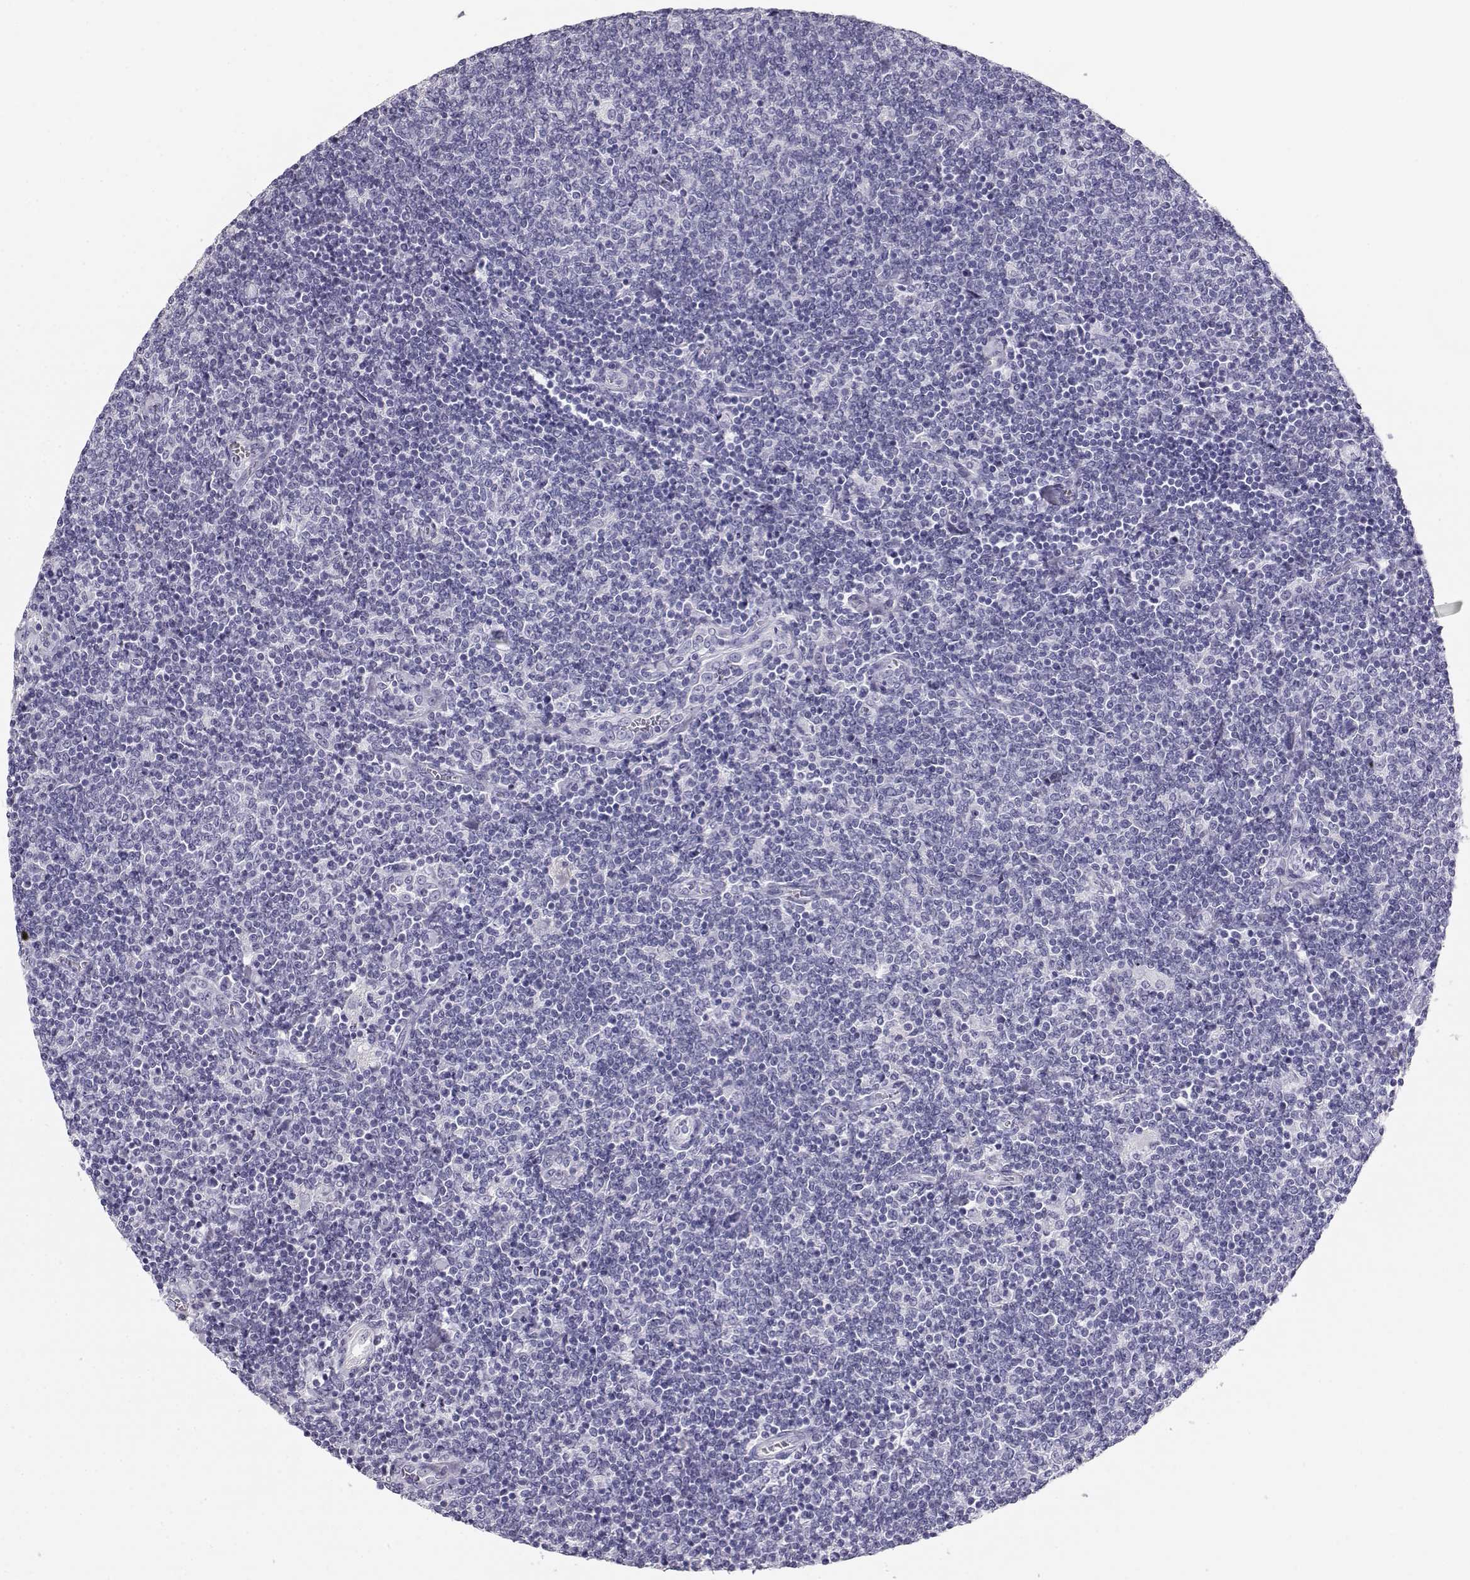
{"staining": {"intensity": "negative", "quantity": "none", "location": "none"}, "tissue": "lymphoma", "cell_type": "Tumor cells", "image_type": "cancer", "snomed": [{"axis": "morphology", "description": "Malignant lymphoma, non-Hodgkin's type, Low grade"}, {"axis": "topography", "description": "Lymph node"}], "caption": "Immunohistochemical staining of human lymphoma exhibits no significant positivity in tumor cells.", "gene": "MAGEC1", "patient": {"sex": "male", "age": 52}}